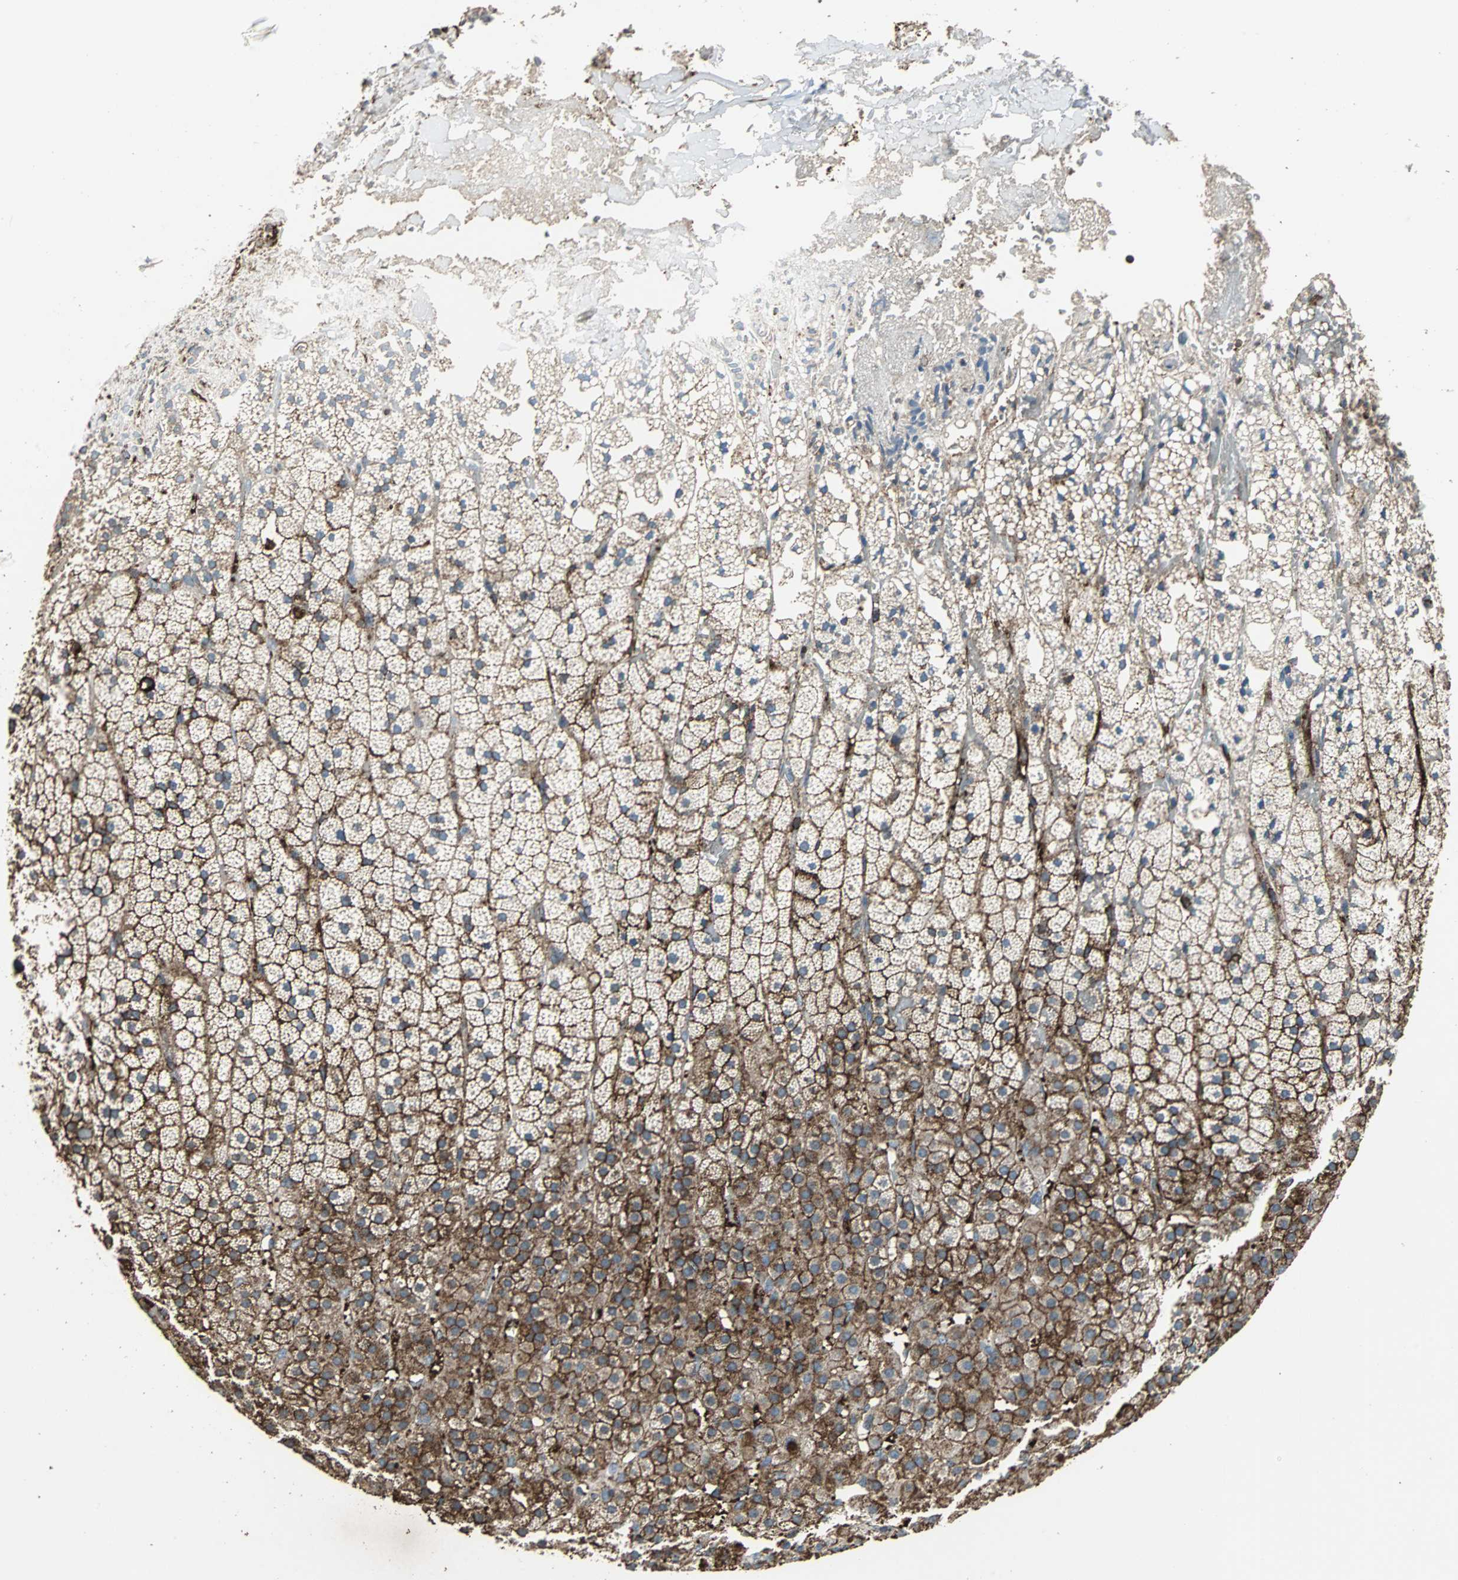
{"staining": {"intensity": "moderate", "quantity": ">75%", "location": "cytoplasmic/membranous"}, "tissue": "adrenal gland", "cell_type": "Glandular cells", "image_type": "normal", "snomed": [{"axis": "morphology", "description": "Normal tissue, NOS"}, {"axis": "topography", "description": "Adrenal gland"}], "caption": "IHC (DAB) staining of unremarkable adrenal gland demonstrates moderate cytoplasmic/membranous protein expression in about >75% of glandular cells.", "gene": "F11R", "patient": {"sex": "male", "age": 35}}